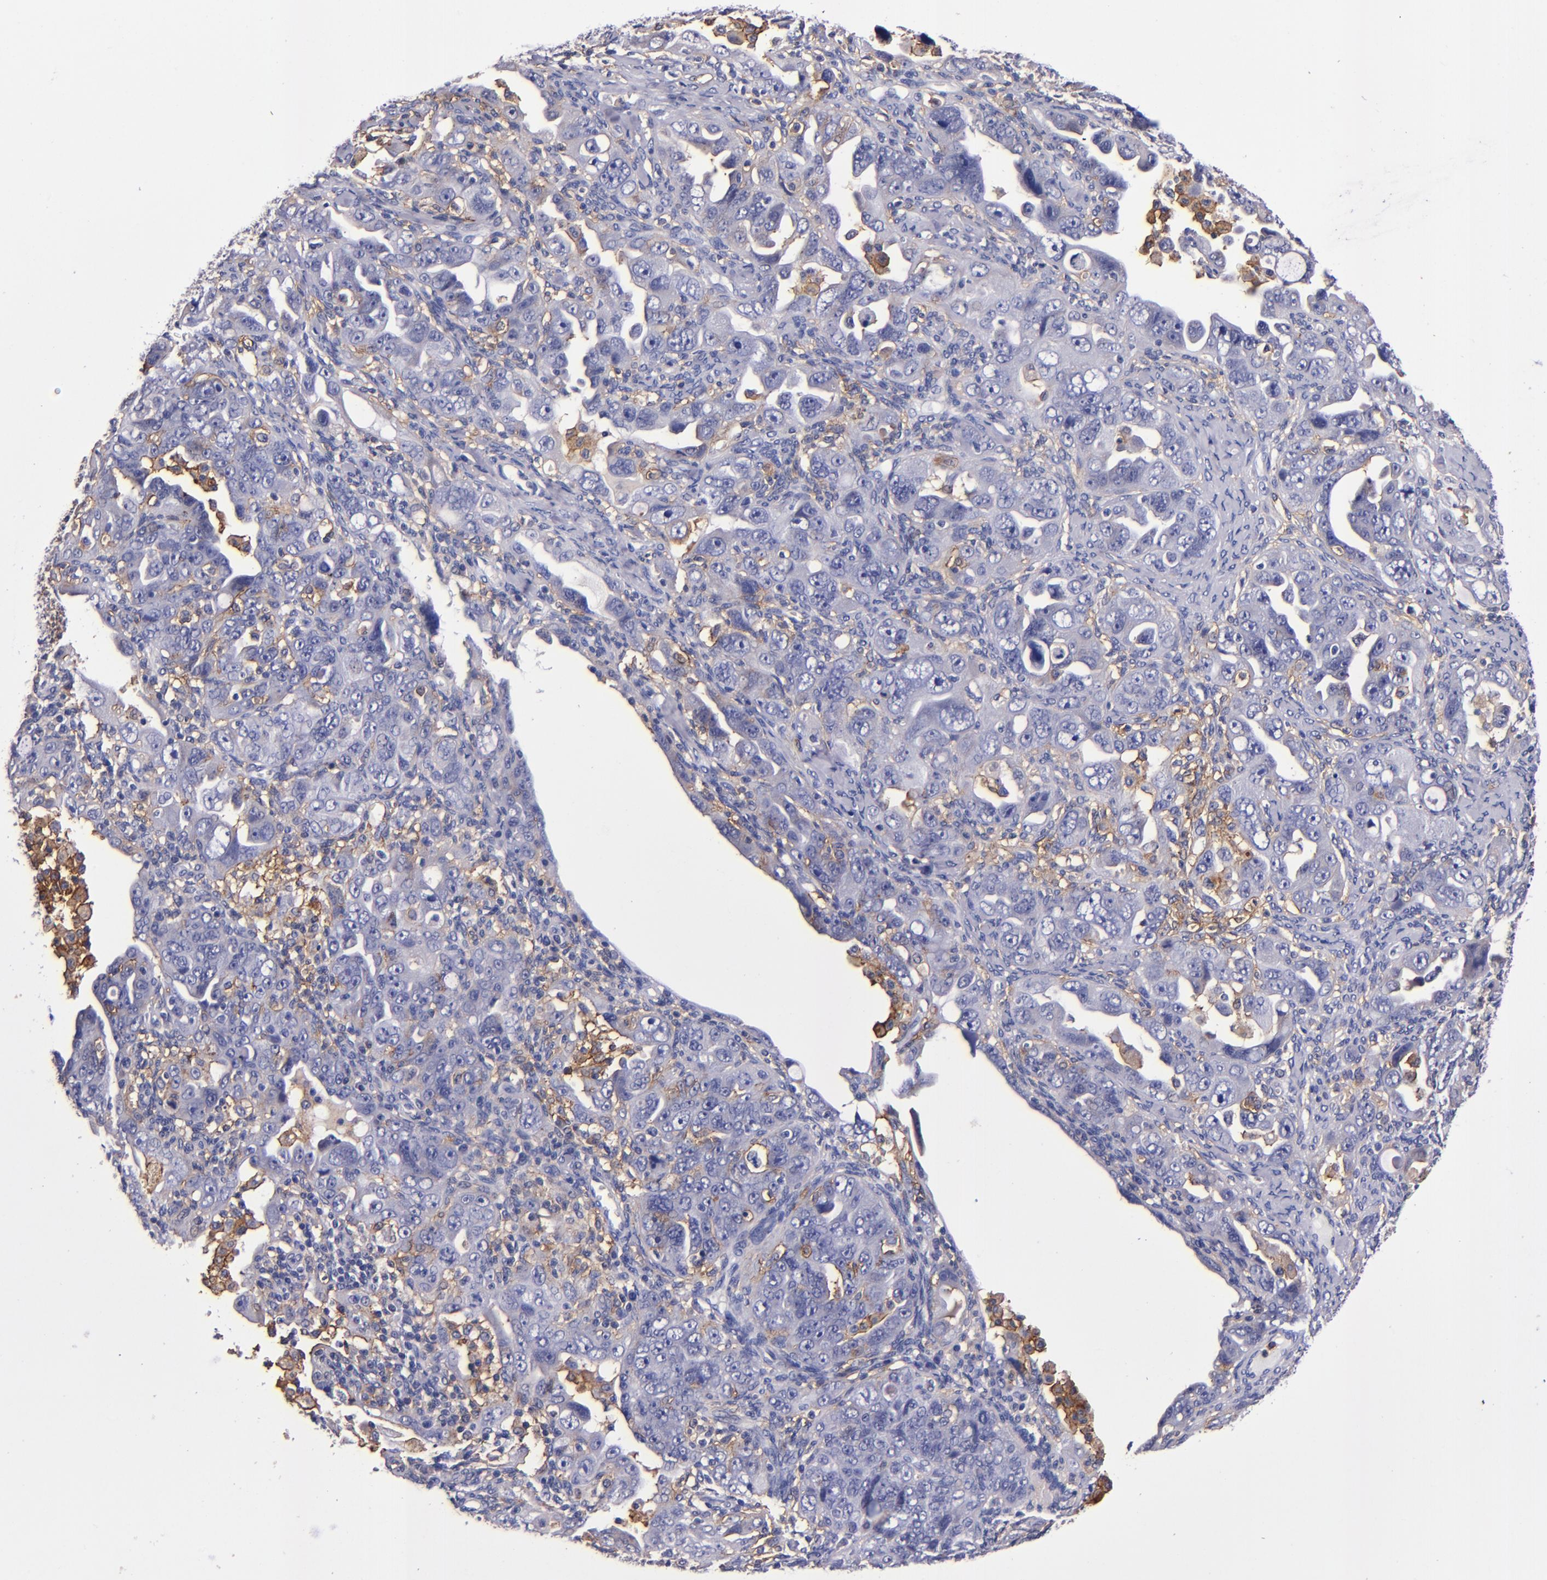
{"staining": {"intensity": "weak", "quantity": "<25%", "location": "cytoplasmic/membranous"}, "tissue": "ovarian cancer", "cell_type": "Tumor cells", "image_type": "cancer", "snomed": [{"axis": "morphology", "description": "Cystadenocarcinoma, serous, NOS"}, {"axis": "topography", "description": "Ovary"}], "caption": "Ovarian cancer stained for a protein using IHC exhibits no expression tumor cells.", "gene": "SIRPA", "patient": {"sex": "female", "age": 66}}